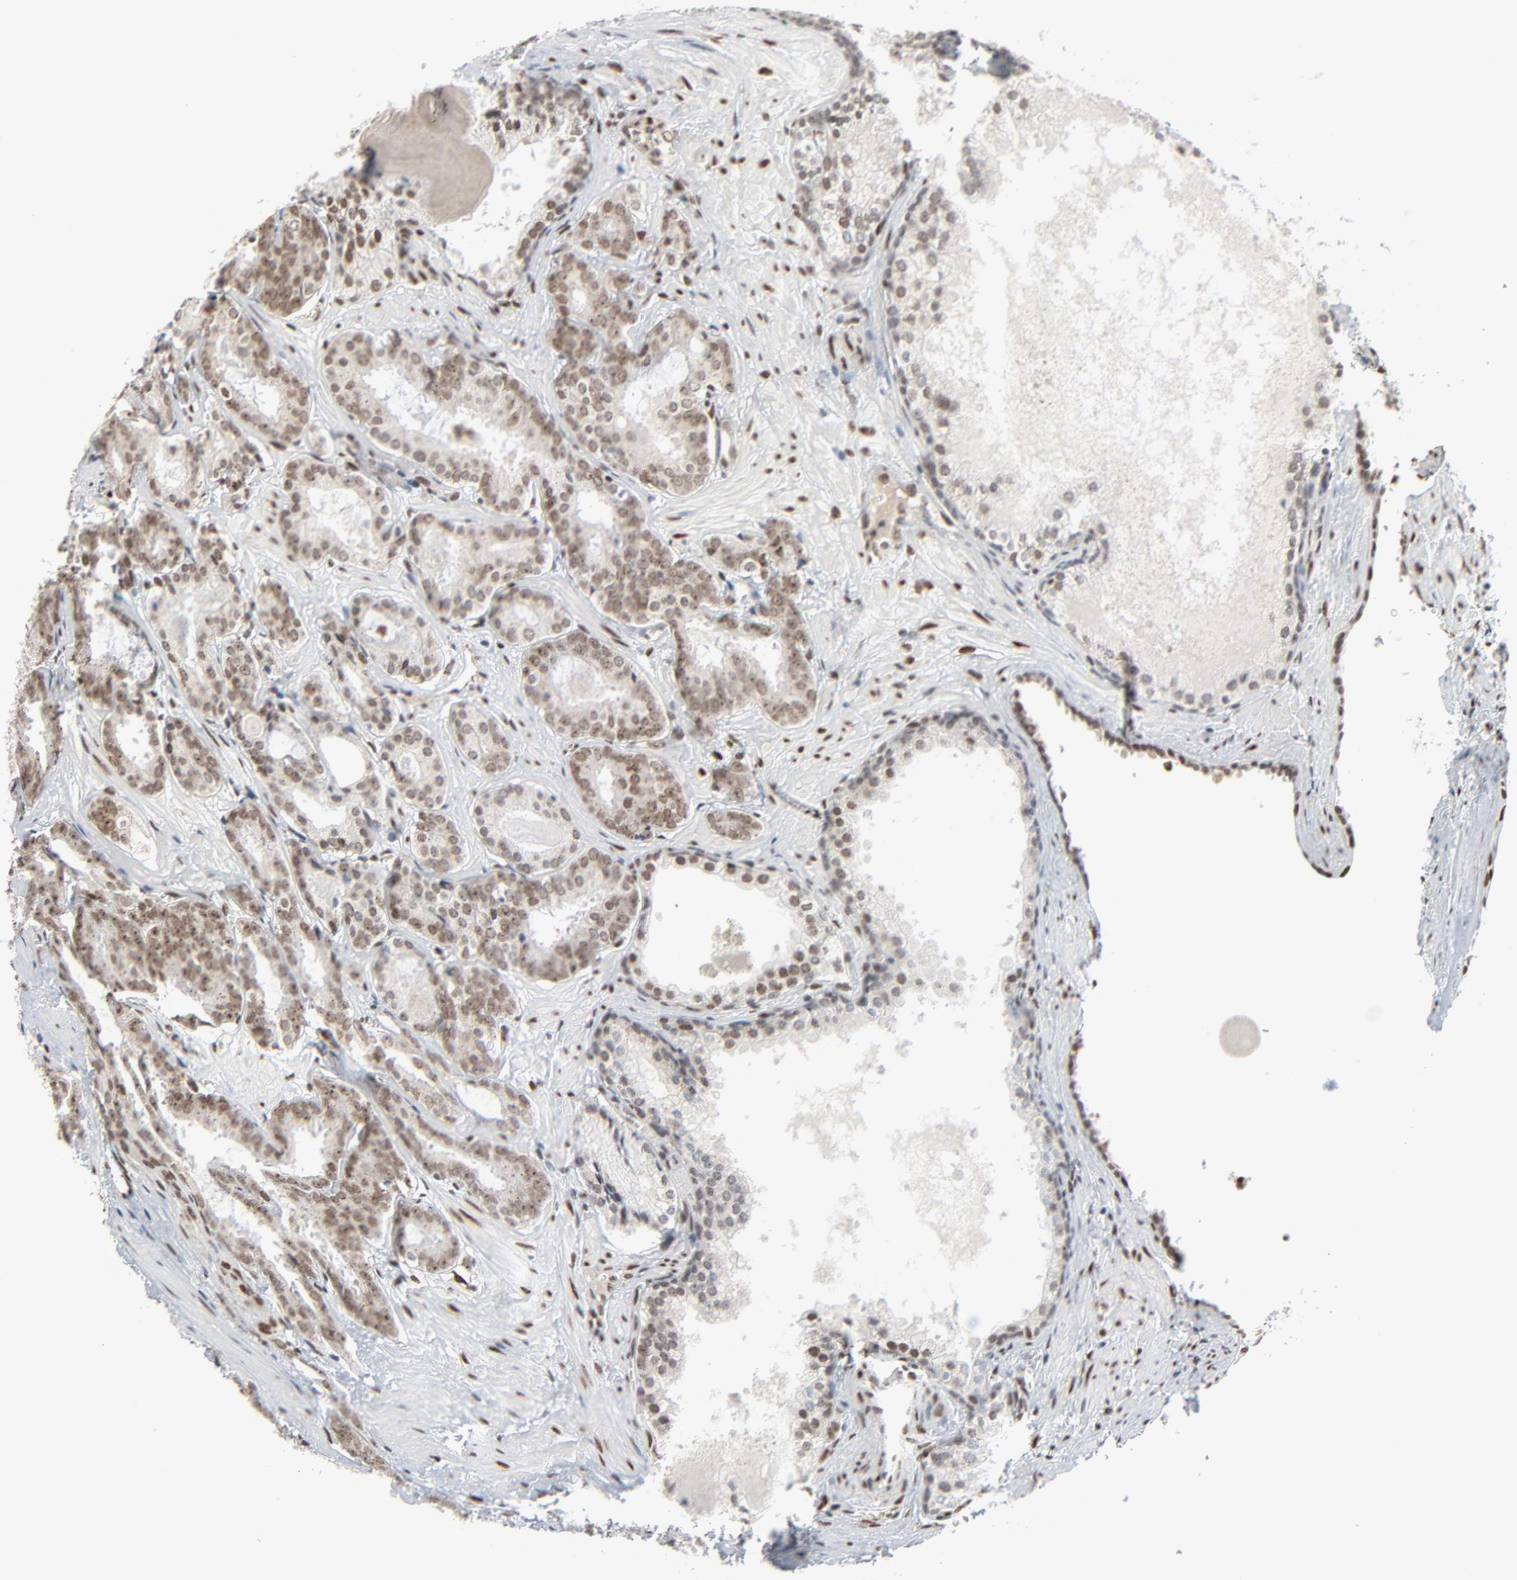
{"staining": {"intensity": "strong", "quantity": ">75%", "location": "nuclear"}, "tissue": "prostate cancer", "cell_type": "Tumor cells", "image_type": "cancer", "snomed": [{"axis": "morphology", "description": "Adenocarcinoma, Medium grade"}, {"axis": "topography", "description": "Prostate"}], "caption": "Prostate cancer (medium-grade adenocarcinoma) was stained to show a protein in brown. There is high levels of strong nuclear staining in approximately >75% of tumor cells.", "gene": "CUX1", "patient": {"sex": "male", "age": 64}}